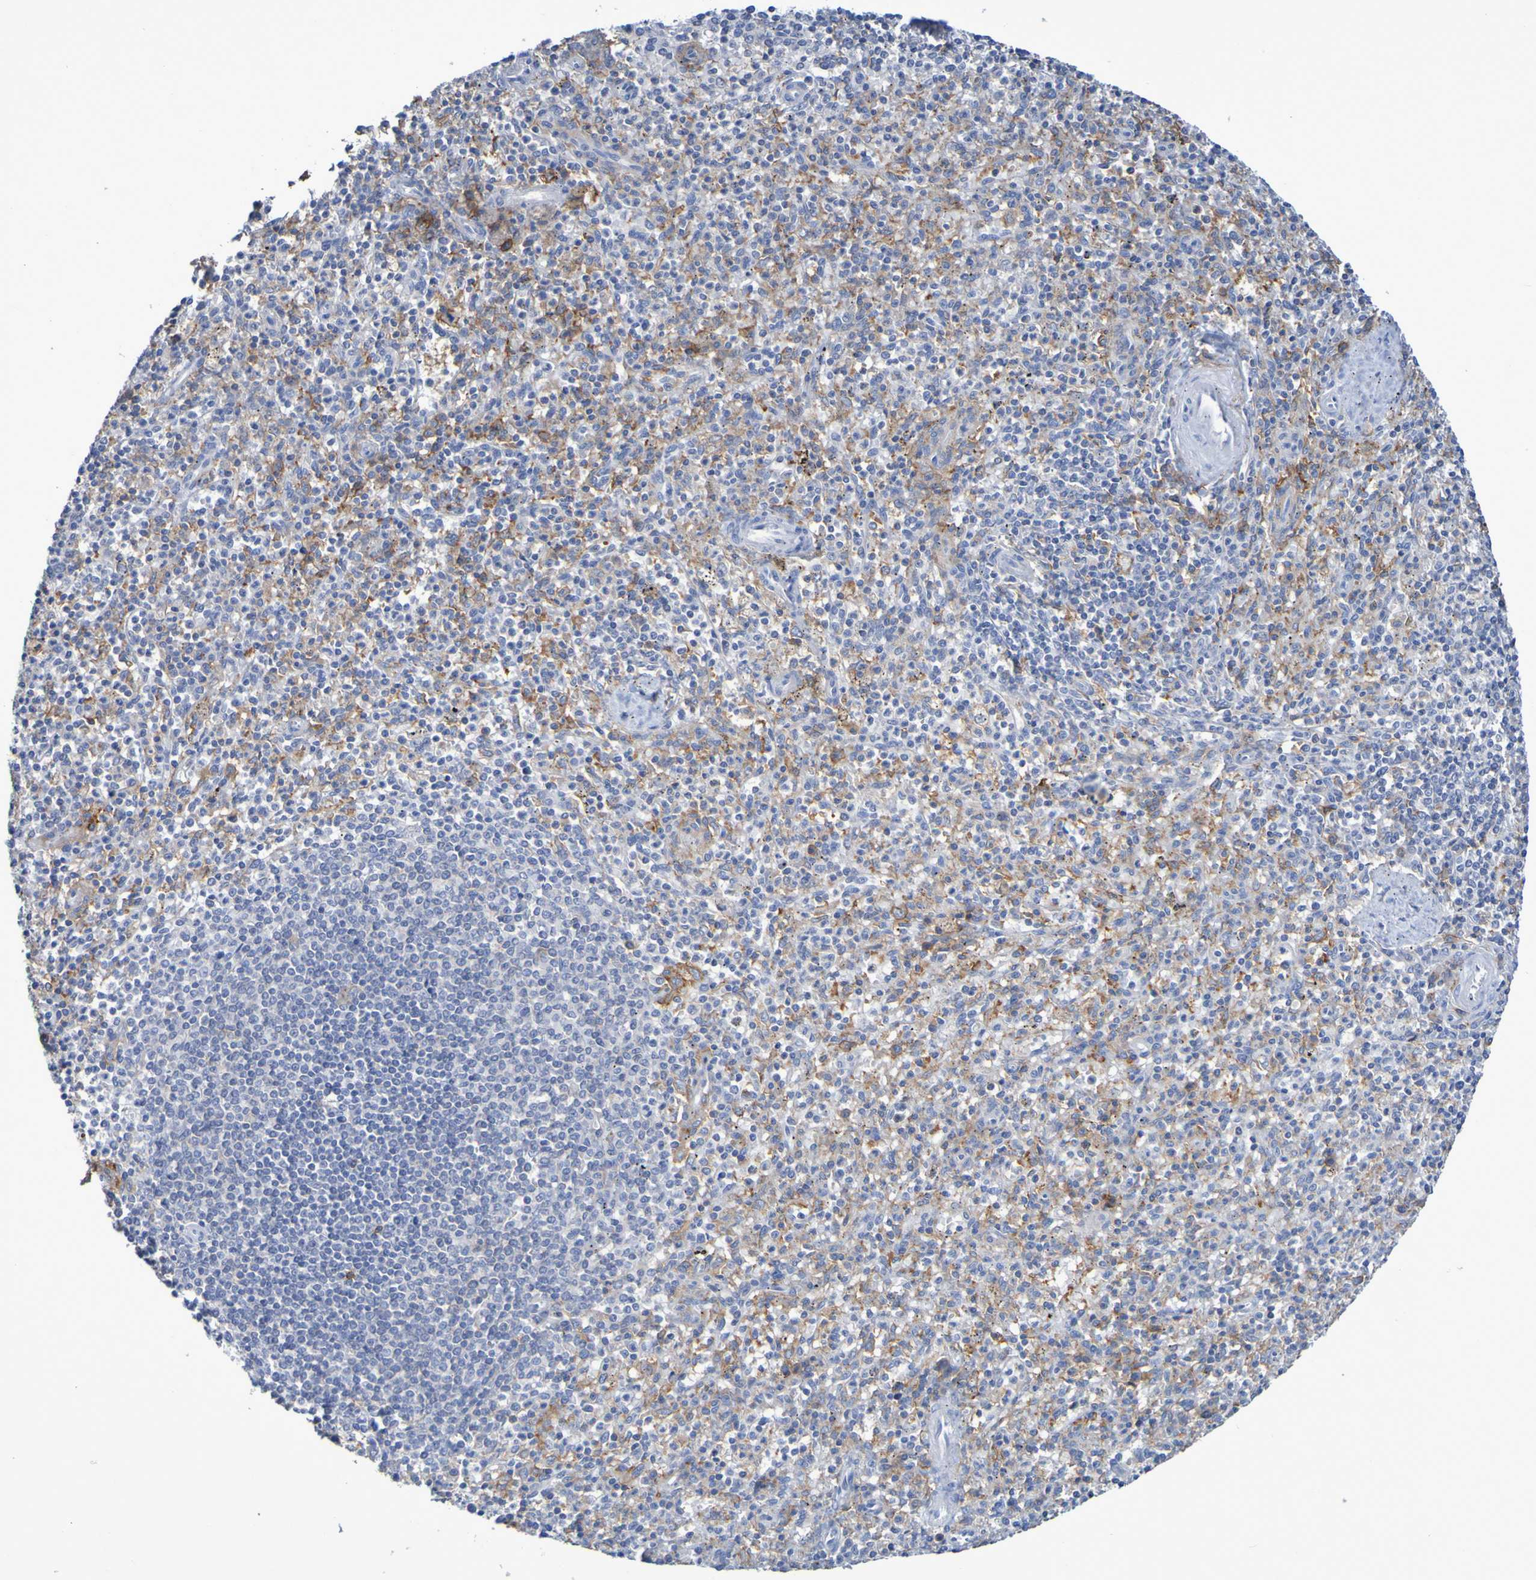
{"staining": {"intensity": "moderate", "quantity": ">75%", "location": "cytoplasmic/membranous"}, "tissue": "spleen", "cell_type": "Cells in red pulp", "image_type": "normal", "snomed": [{"axis": "morphology", "description": "Normal tissue, NOS"}, {"axis": "topography", "description": "Spleen"}], "caption": "Moderate cytoplasmic/membranous protein positivity is identified in about >75% of cells in red pulp in spleen. (Stains: DAB (3,3'-diaminobenzidine) in brown, nuclei in blue, Microscopy: brightfield microscopy at high magnification).", "gene": "SLC3A2", "patient": {"sex": "male", "age": 72}}